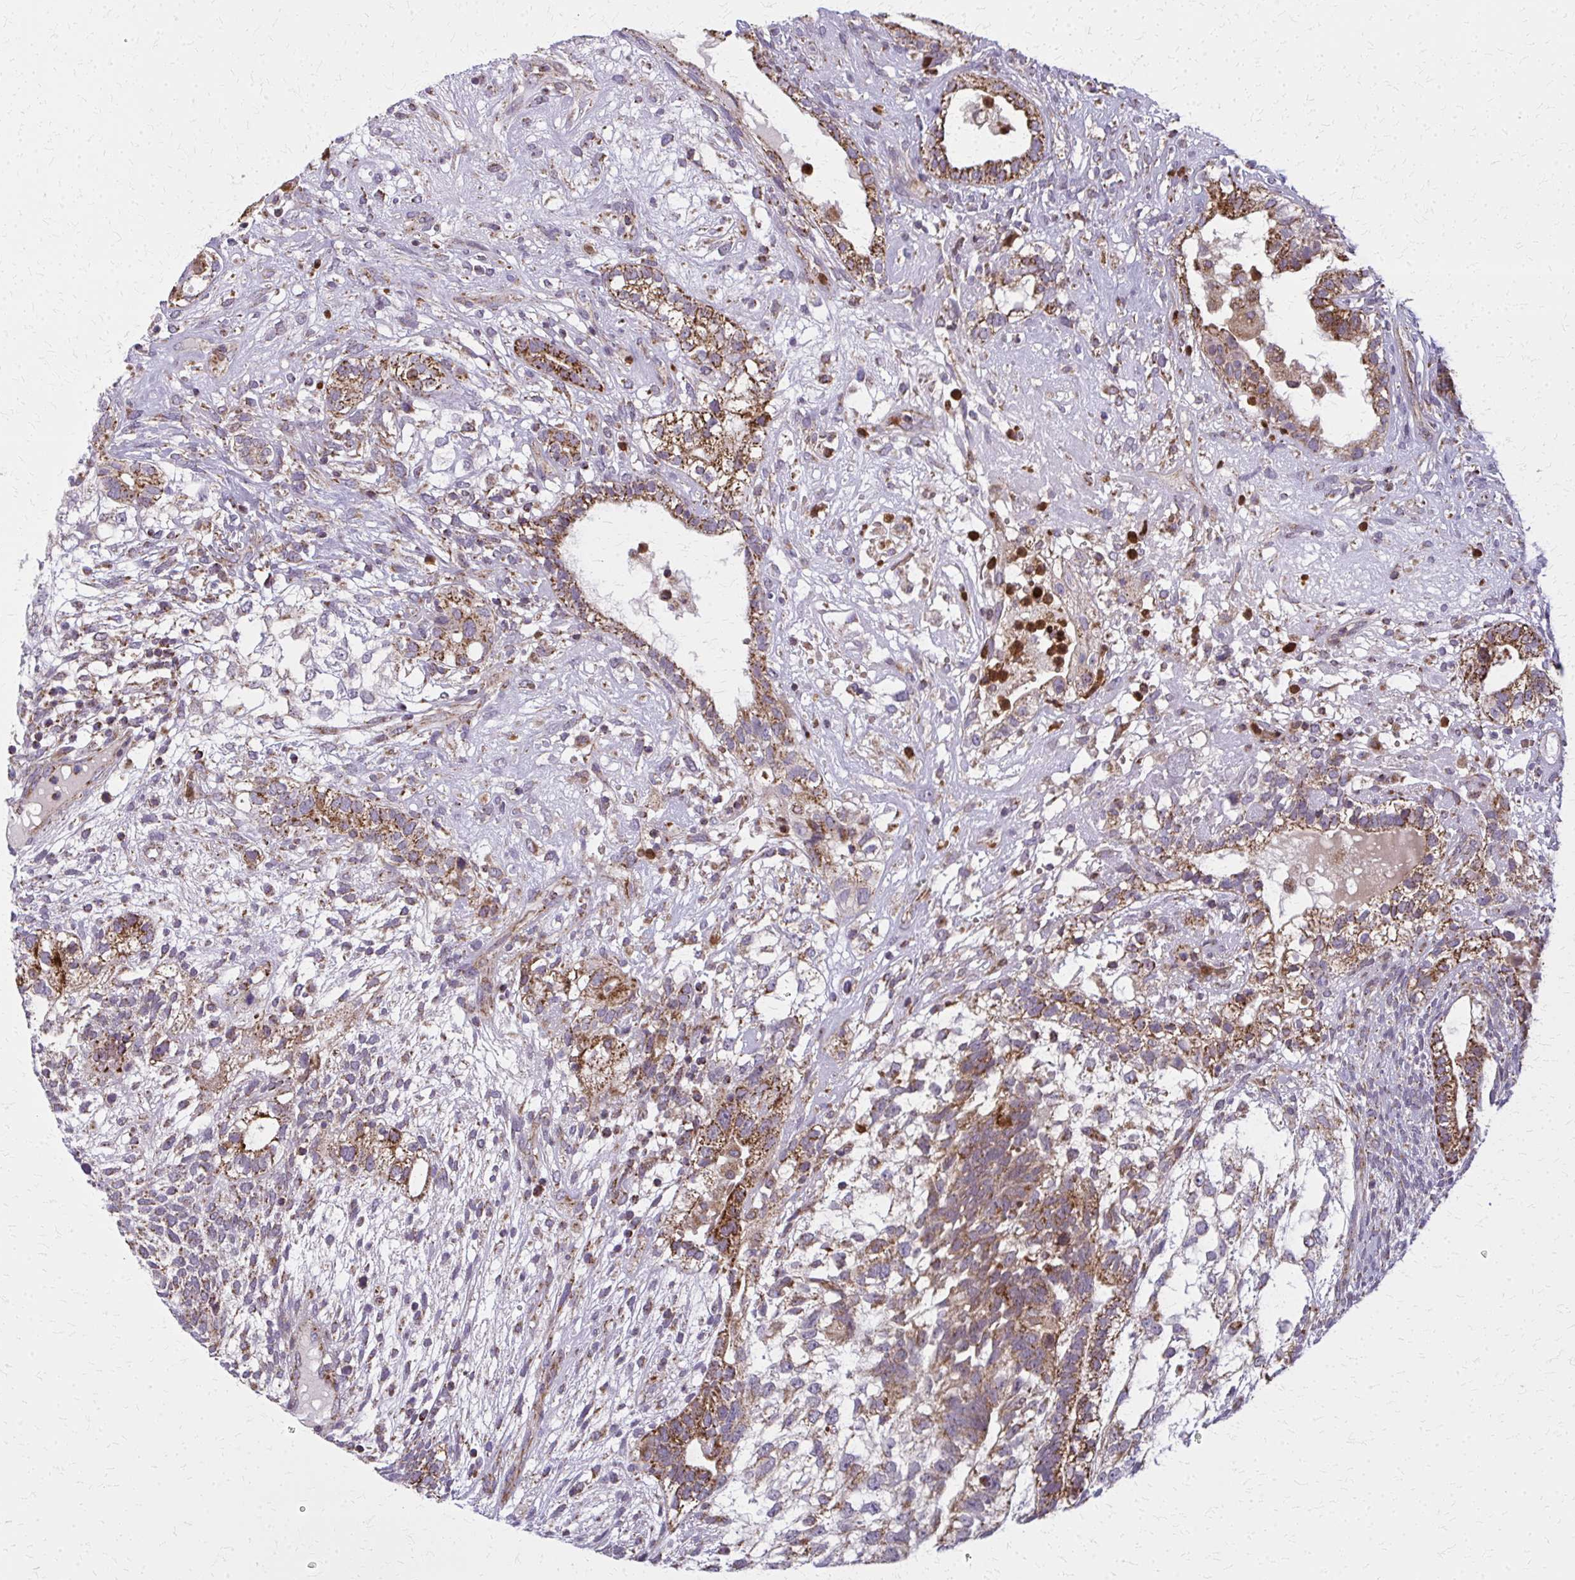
{"staining": {"intensity": "moderate", "quantity": ">75%", "location": "cytoplasmic/membranous"}, "tissue": "testis cancer", "cell_type": "Tumor cells", "image_type": "cancer", "snomed": [{"axis": "morphology", "description": "Seminoma, NOS"}, {"axis": "morphology", "description": "Carcinoma, Embryonal, NOS"}, {"axis": "topography", "description": "Testis"}], "caption": "DAB immunohistochemical staining of human testis cancer (seminoma) shows moderate cytoplasmic/membranous protein positivity in about >75% of tumor cells.", "gene": "MCCC1", "patient": {"sex": "male", "age": 41}}